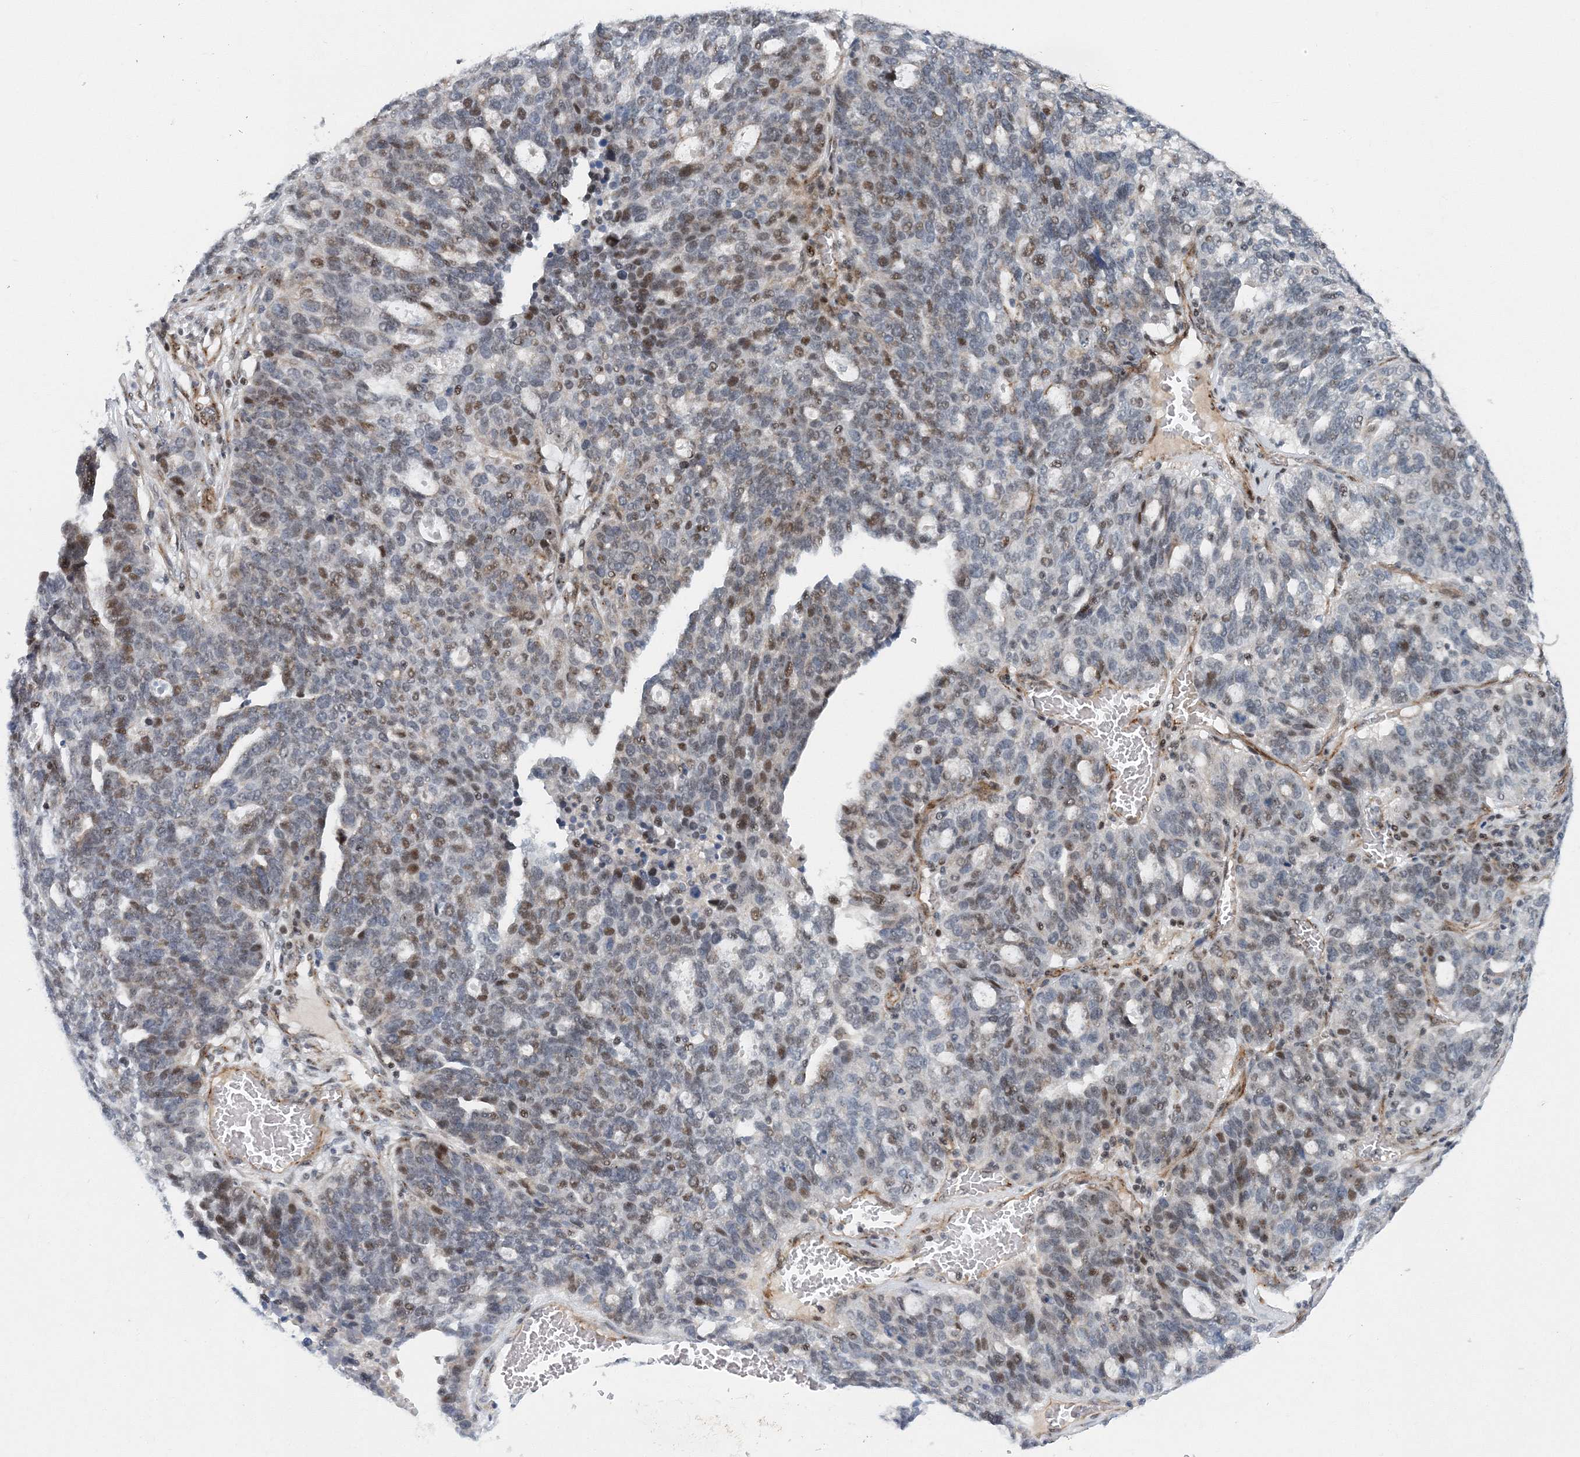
{"staining": {"intensity": "moderate", "quantity": "<25%", "location": "nuclear"}, "tissue": "ovarian cancer", "cell_type": "Tumor cells", "image_type": "cancer", "snomed": [{"axis": "morphology", "description": "Cystadenocarcinoma, serous, NOS"}, {"axis": "topography", "description": "Ovary"}], "caption": "Ovarian cancer stained with immunohistochemistry (IHC) exhibits moderate nuclear staining in about <25% of tumor cells.", "gene": "UIMC1", "patient": {"sex": "female", "age": 59}}